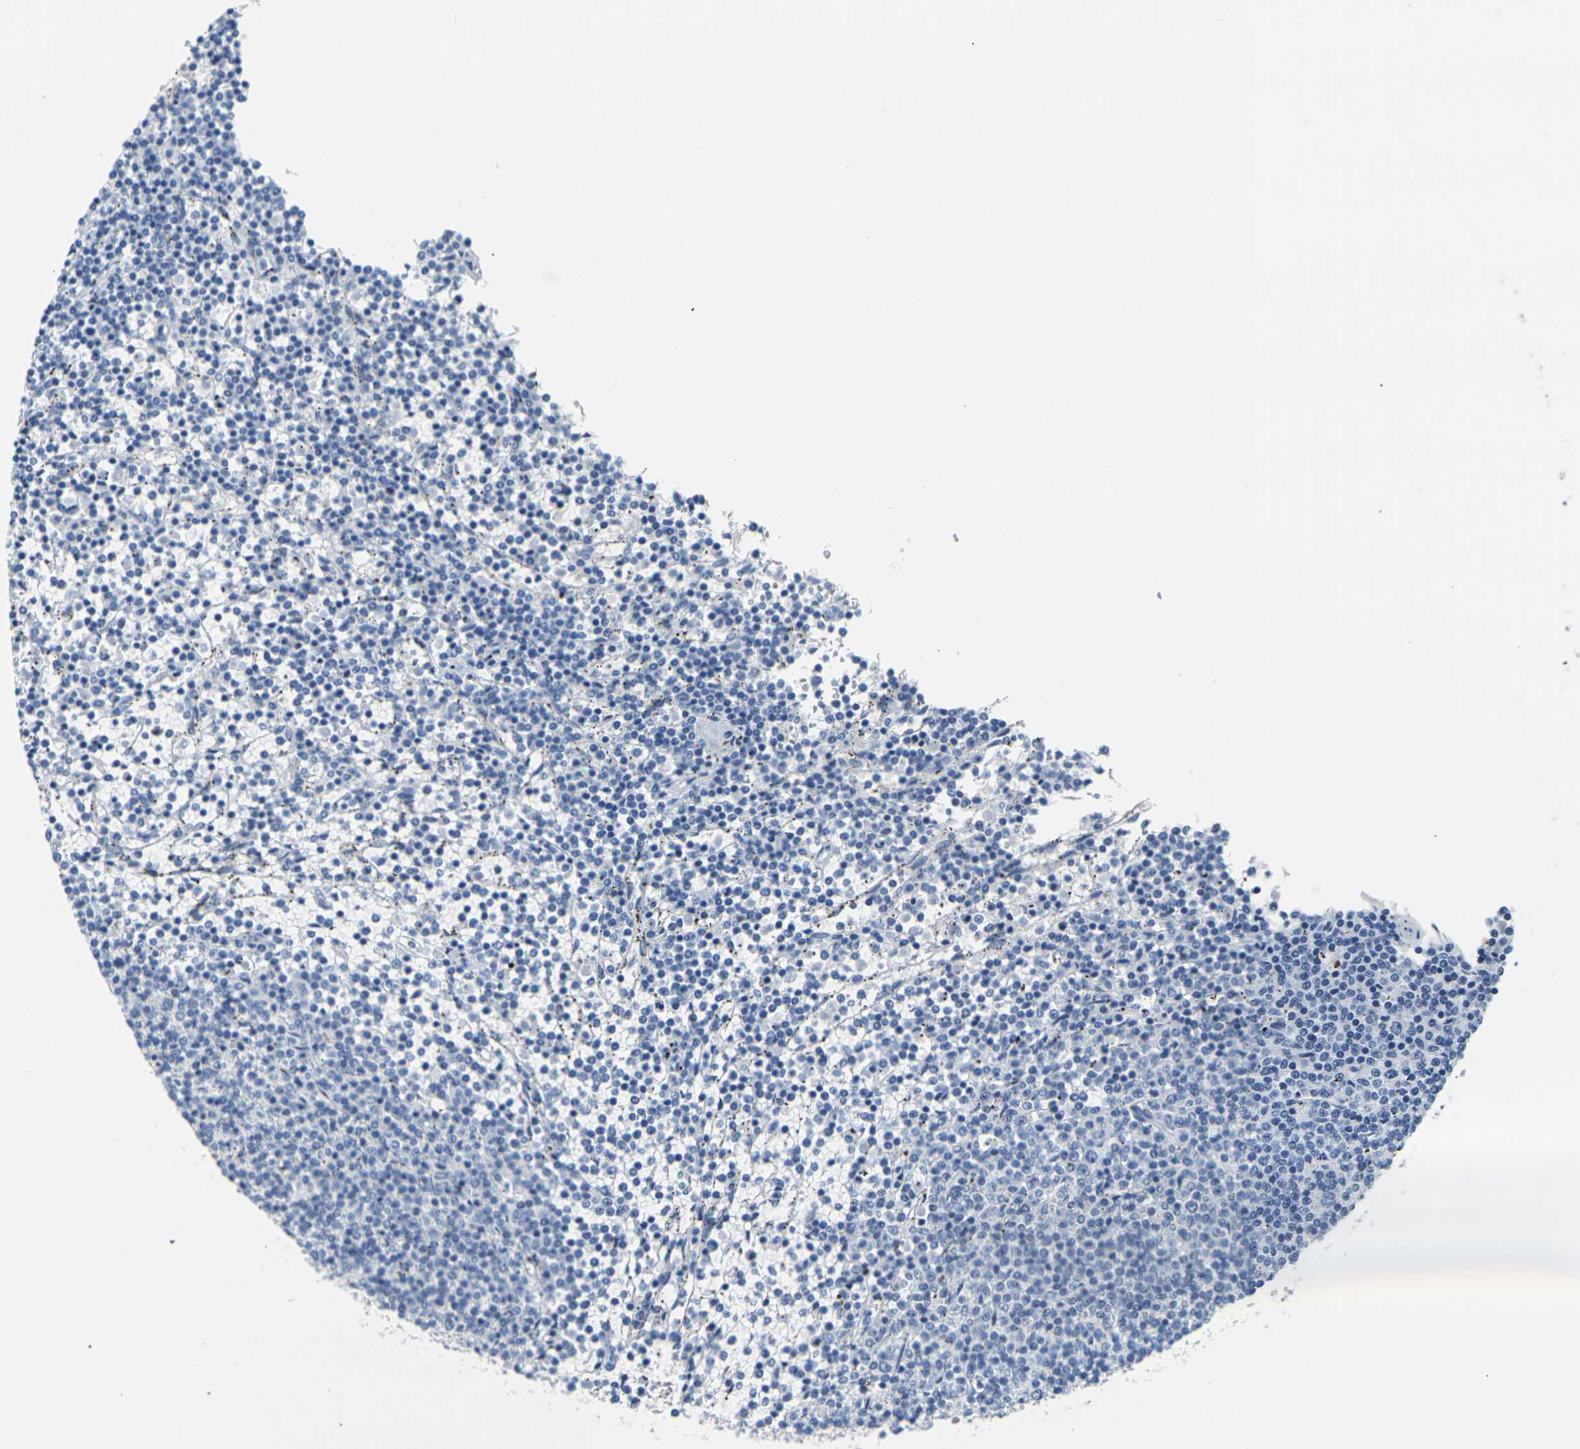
{"staining": {"intensity": "negative", "quantity": "none", "location": "none"}, "tissue": "lymphoma", "cell_type": "Tumor cells", "image_type": "cancer", "snomed": [{"axis": "morphology", "description": "Malignant lymphoma, non-Hodgkin's type, Low grade"}, {"axis": "topography", "description": "Spleen"}], "caption": "Malignant lymphoma, non-Hodgkin's type (low-grade) was stained to show a protein in brown. There is no significant positivity in tumor cells. The staining is performed using DAB (3,3'-diaminobenzidine) brown chromogen with nuclei counter-stained in using hematoxylin.", "gene": "CLDN7", "patient": {"sex": "female", "age": 50}}